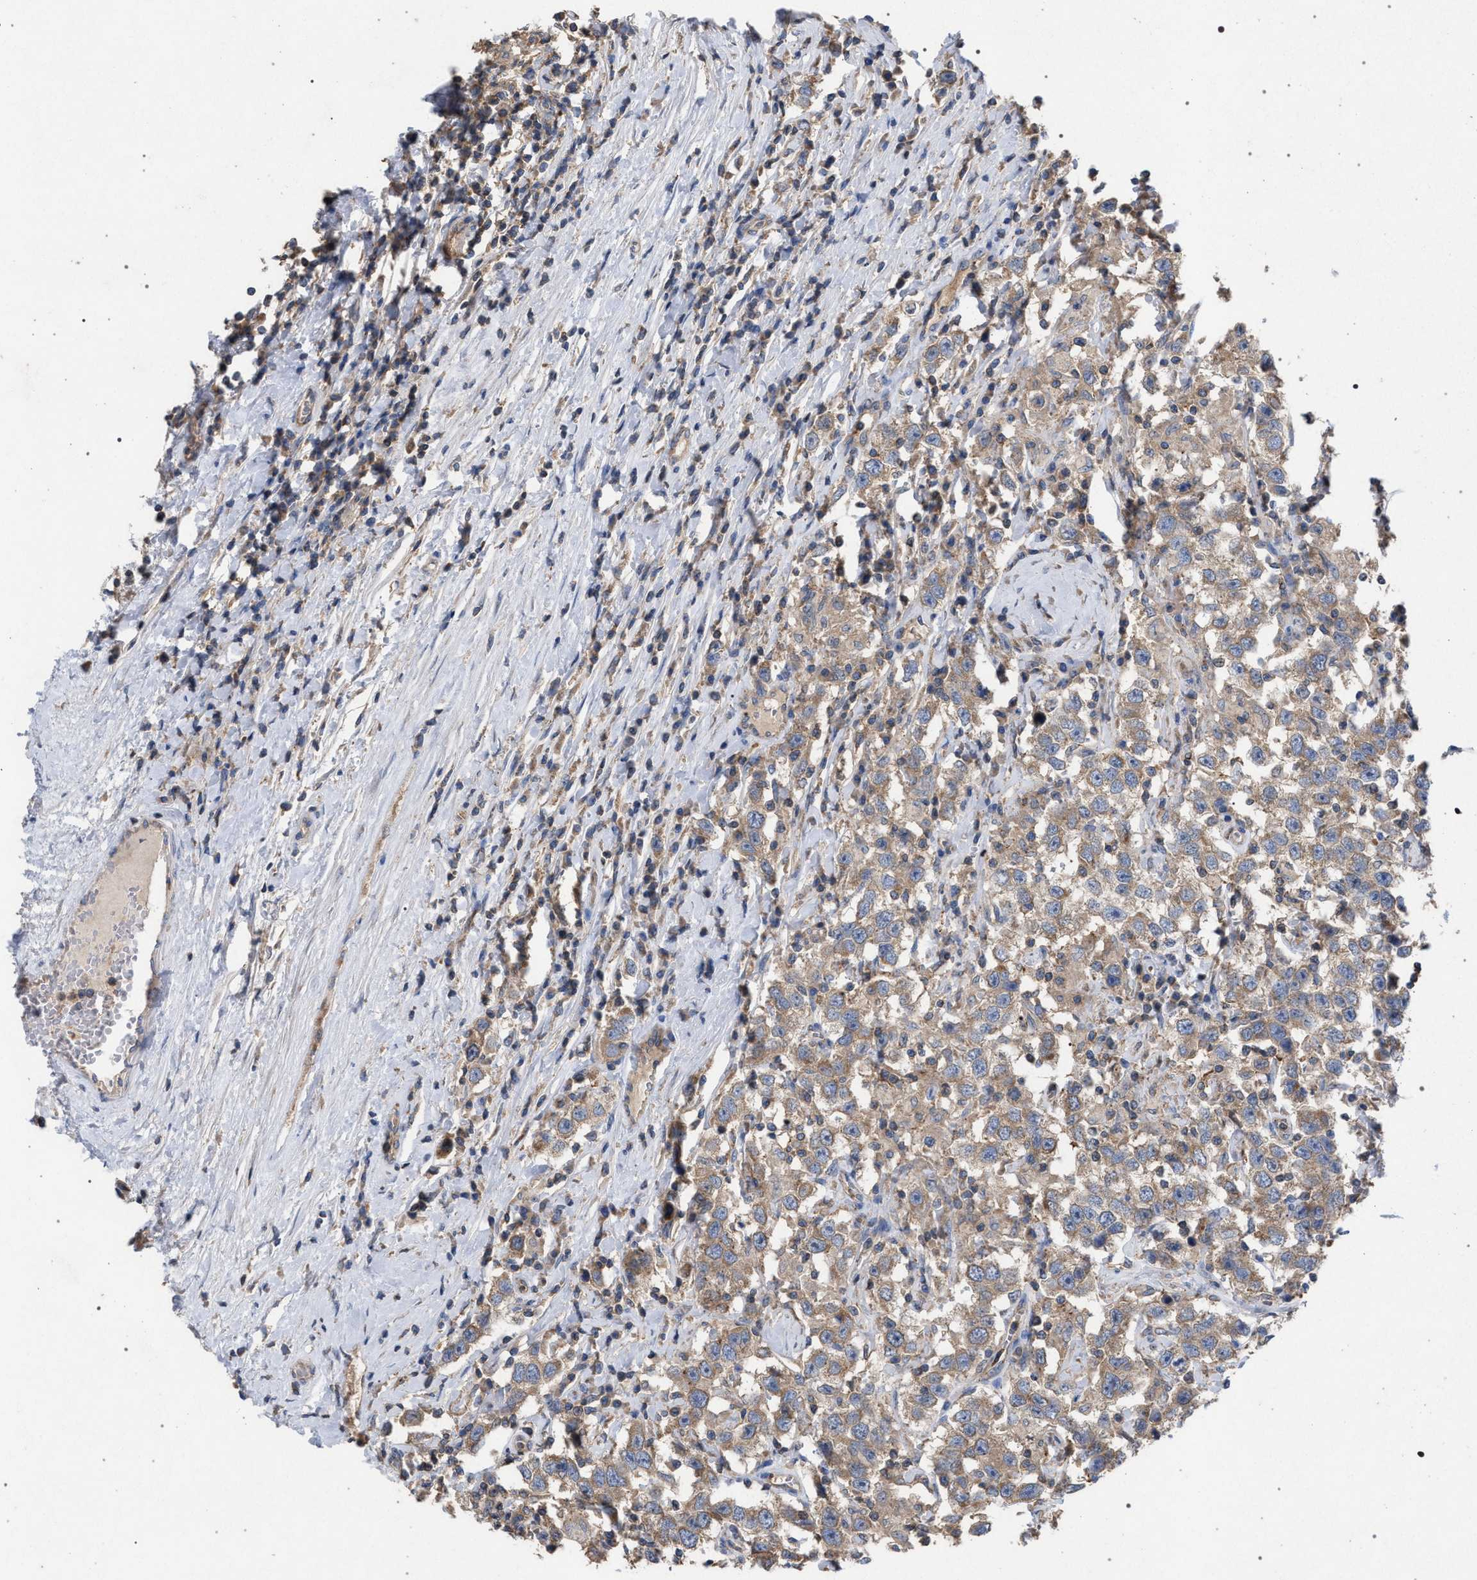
{"staining": {"intensity": "weak", "quantity": ">75%", "location": "cytoplasmic/membranous"}, "tissue": "testis cancer", "cell_type": "Tumor cells", "image_type": "cancer", "snomed": [{"axis": "morphology", "description": "Seminoma, NOS"}, {"axis": "topography", "description": "Testis"}], "caption": "This micrograph shows immunohistochemistry staining of testis cancer (seminoma), with low weak cytoplasmic/membranous positivity in approximately >75% of tumor cells.", "gene": "VPS13A", "patient": {"sex": "male", "age": 41}}